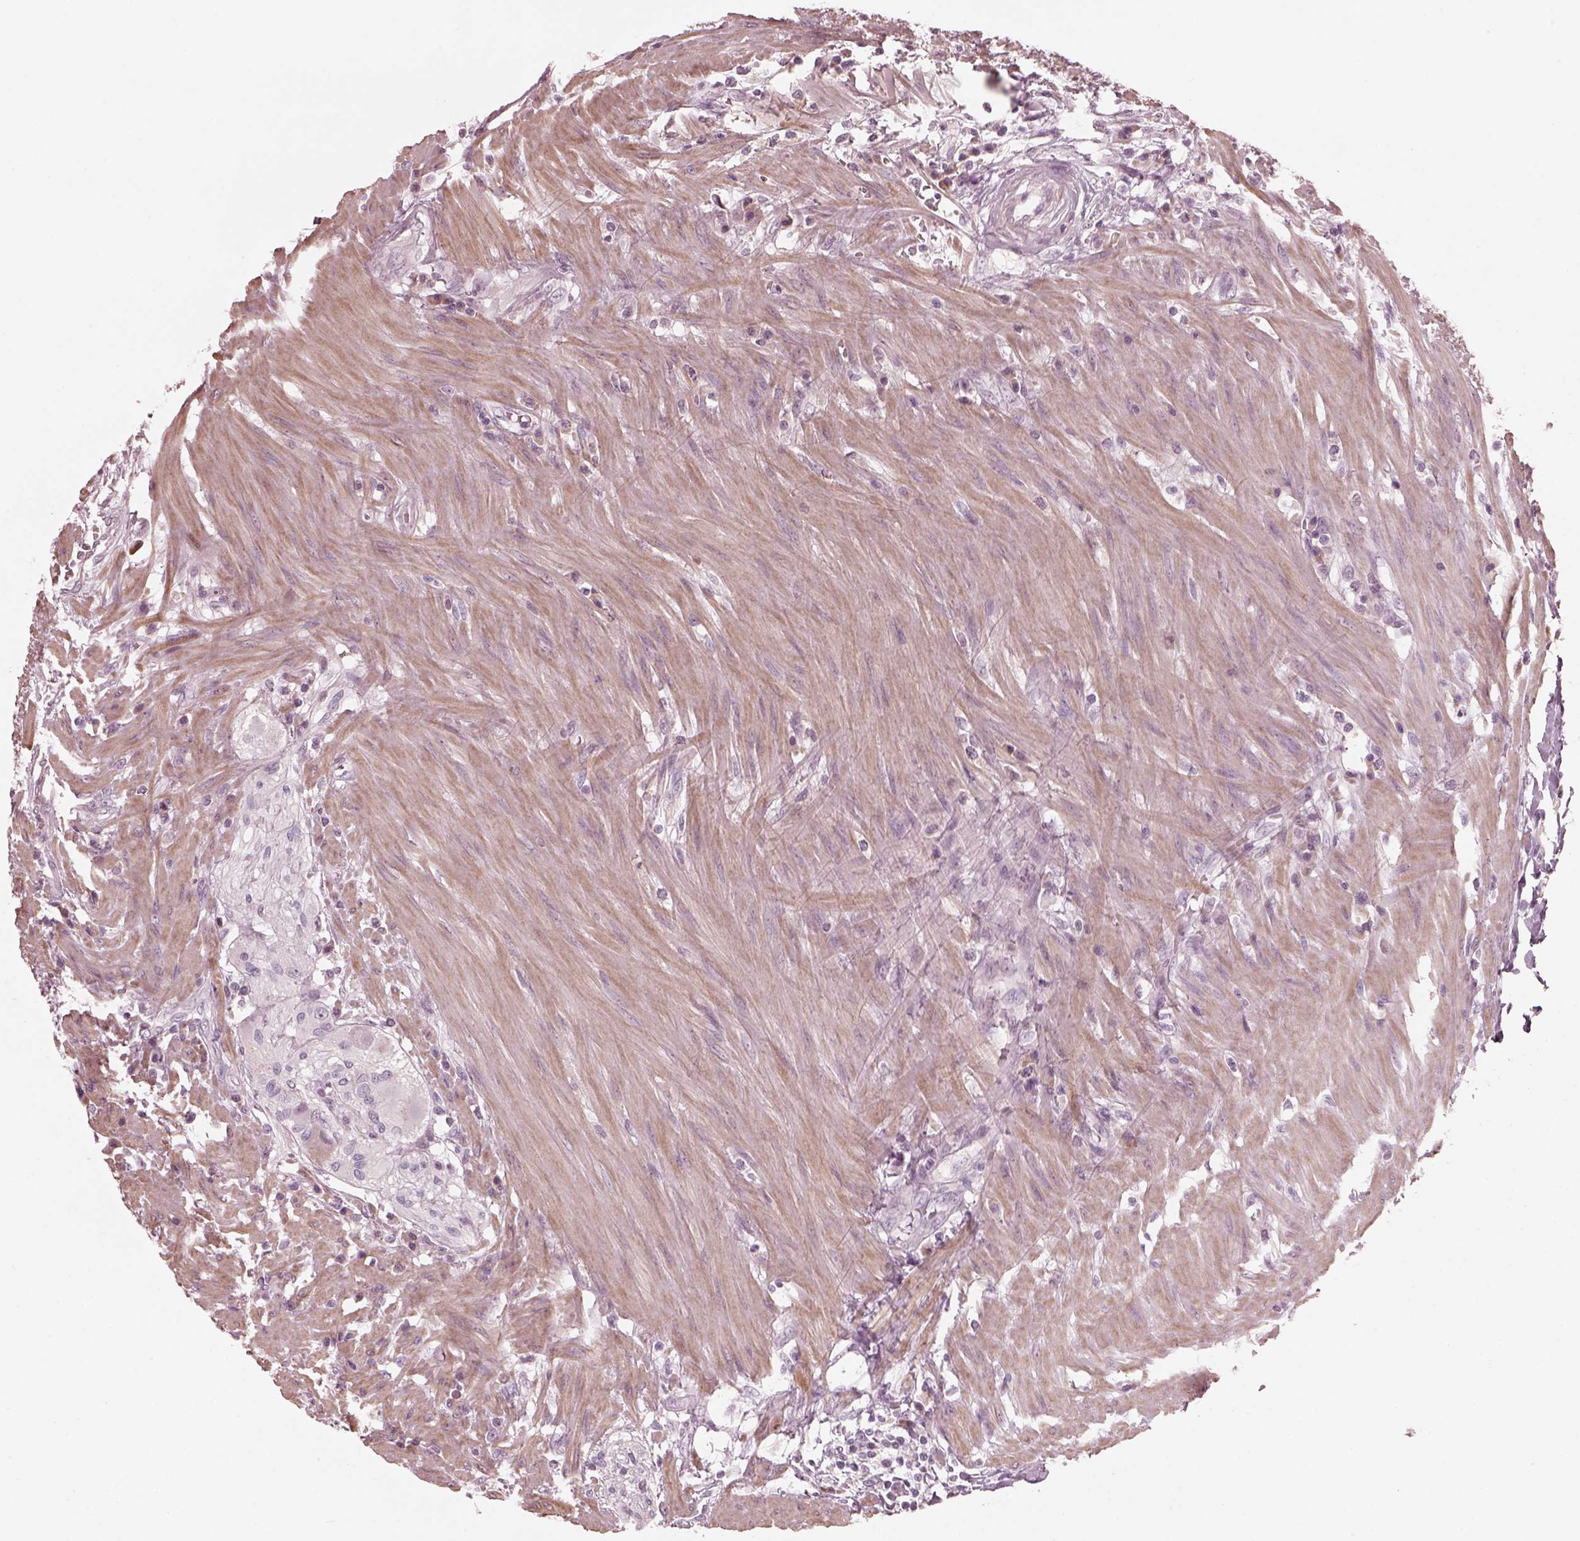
{"staining": {"intensity": "negative", "quantity": "none", "location": "none"}, "tissue": "colorectal cancer", "cell_type": "Tumor cells", "image_type": "cancer", "snomed": [{"axis": "morphology", "description": "Adenocarcinoma, NOS"}, {"axis": "topography", "description": "Colon"}], "caption": "An image of adenocarcinoma (colorectal) stained for a protein shows no brown staining in tumor cells.", "gene": "OPTC", "patient": {"sex": "male", "age": 57}}